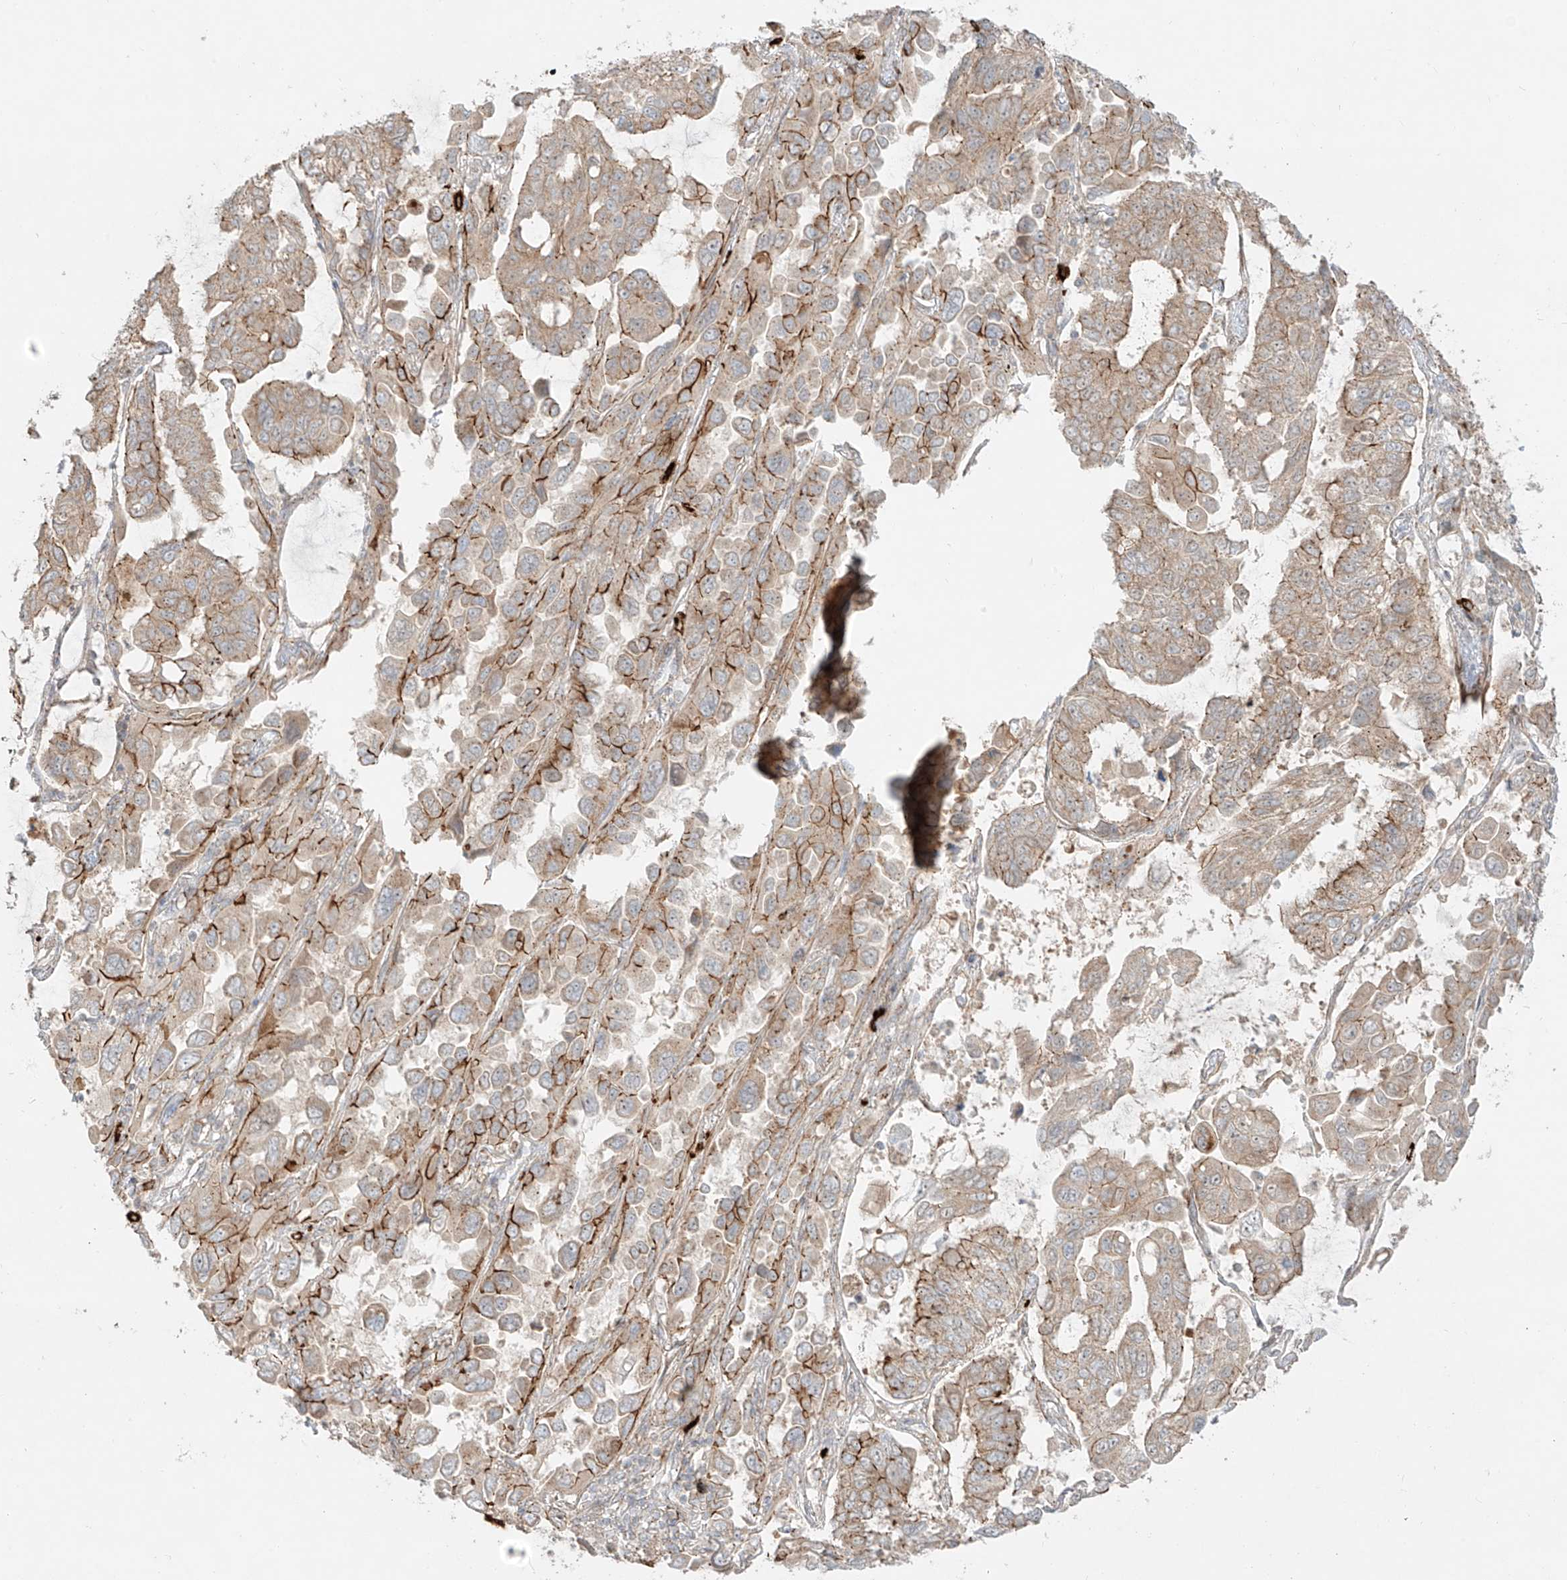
{"staining": {"intensity": "moderate", "quantity": ">75%", "location": "cytoplasmic/membranous"}, "tissue": "lung cancer", "cell_type": "Tumor cells", "image_type": "cancer", "snomed": [{"axis": "morphology", "description": "Adenocarcinoma, NOS"}, {"axis": "topography", "description": "Lung"}], "caption": "An IHC image of neoplastic tissue is shown. Protein staining in brown labels moderate cytoplasmic/membranous positivity in lung cancer within tumor cells.", "gene": "ZNF287", "patient": {"sex": "male", "age": 64}}